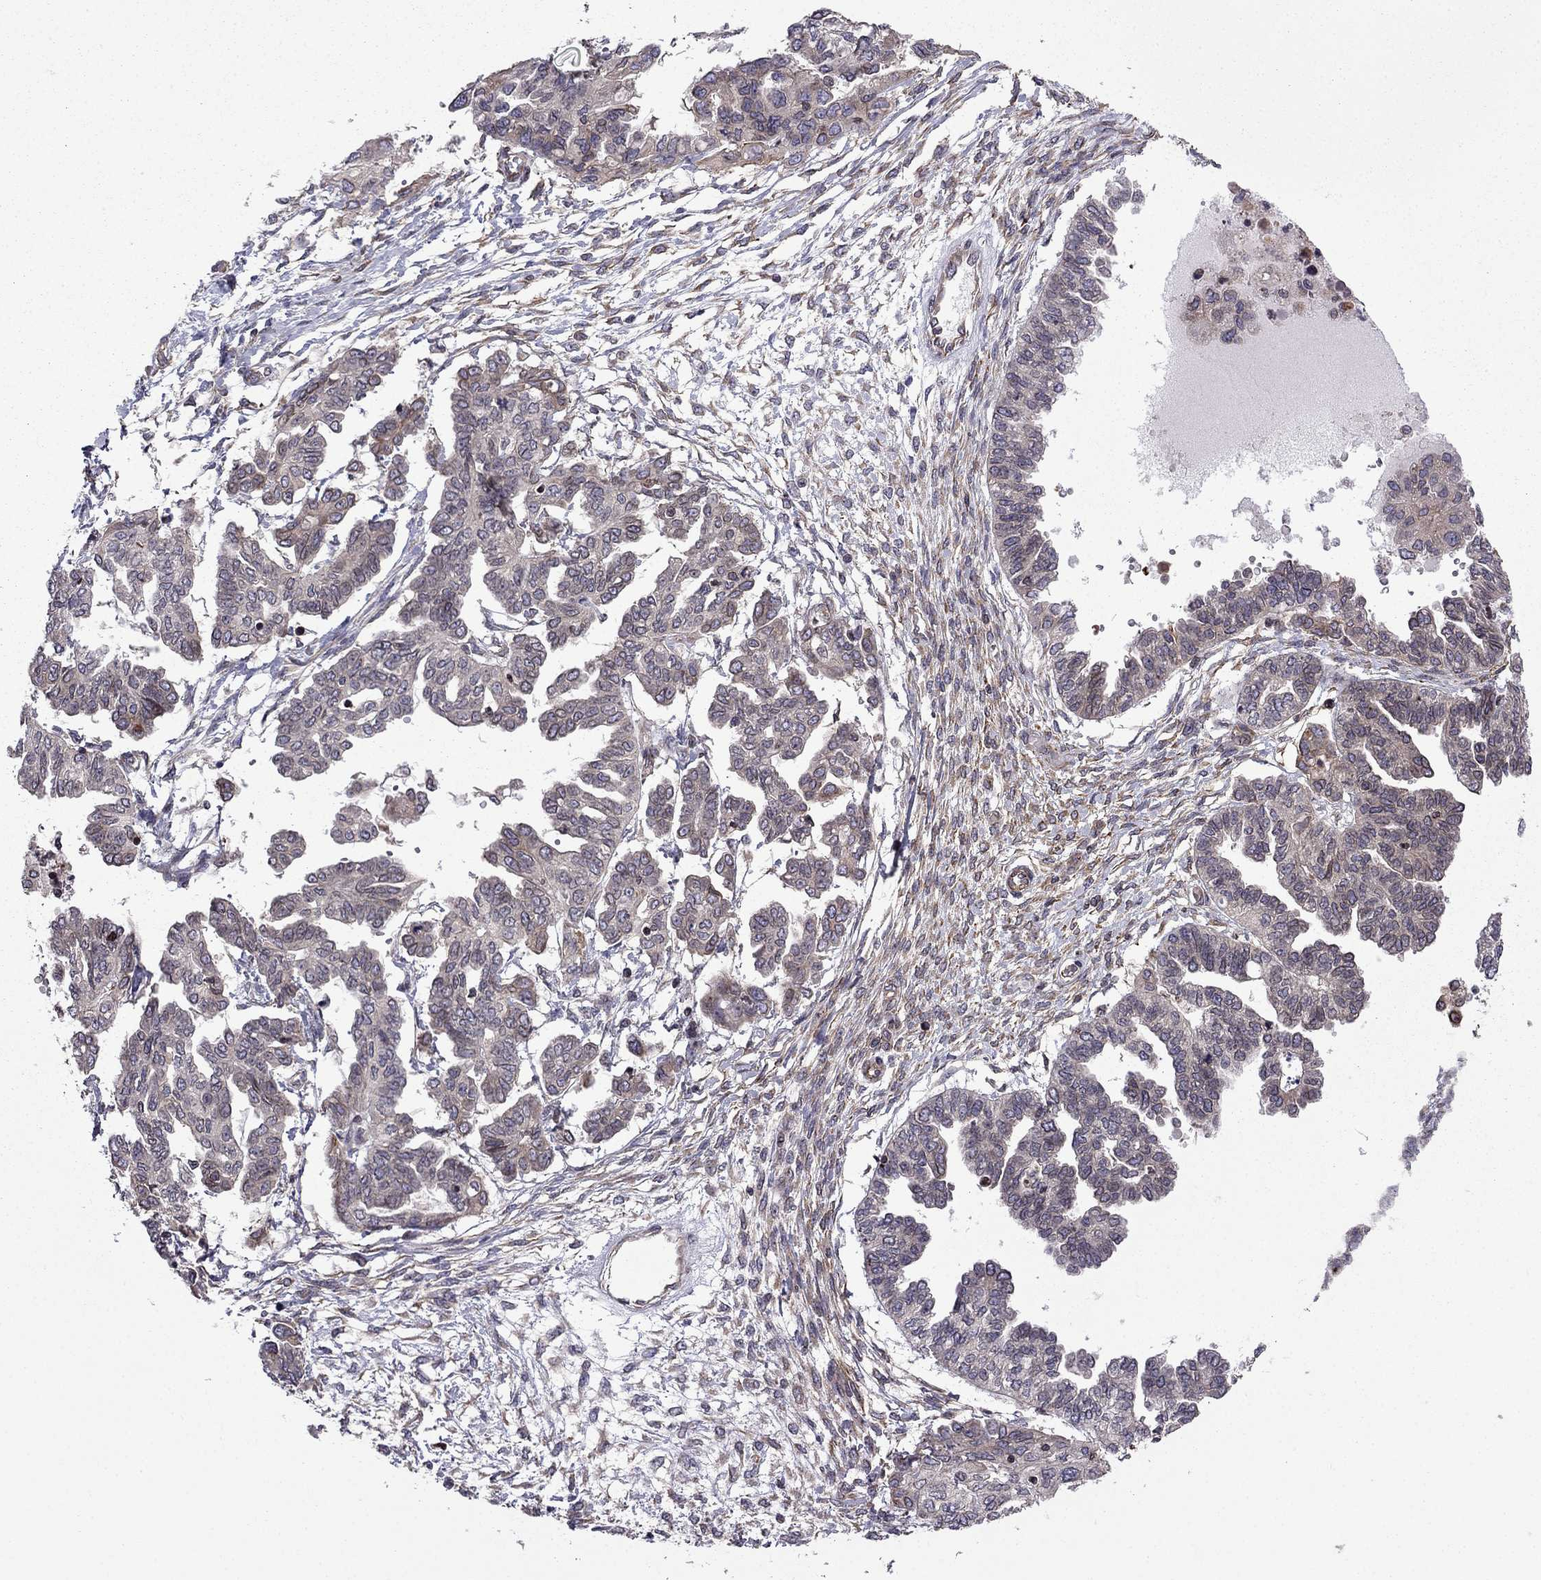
{"staining": {"intensity": "negative", "quantity": "none", "location": "none"}, "tissue": "ovarian cancer", "cell_type": "Tumor cells", "image_type": "cancer", "snomed": [{"axis": "morphology", "description": "Cystadenocarcinoma, serous, NOS"}, {"axis": "topography", "description": "Ovary"}], "caption": "Ovarian serous cystadenocarcinoma was stained to show a protein in brown. There is no significant positivity in tumor cells.", "gene": "CDC42BPA", "patient": {"sex": "female", "age": 53}}